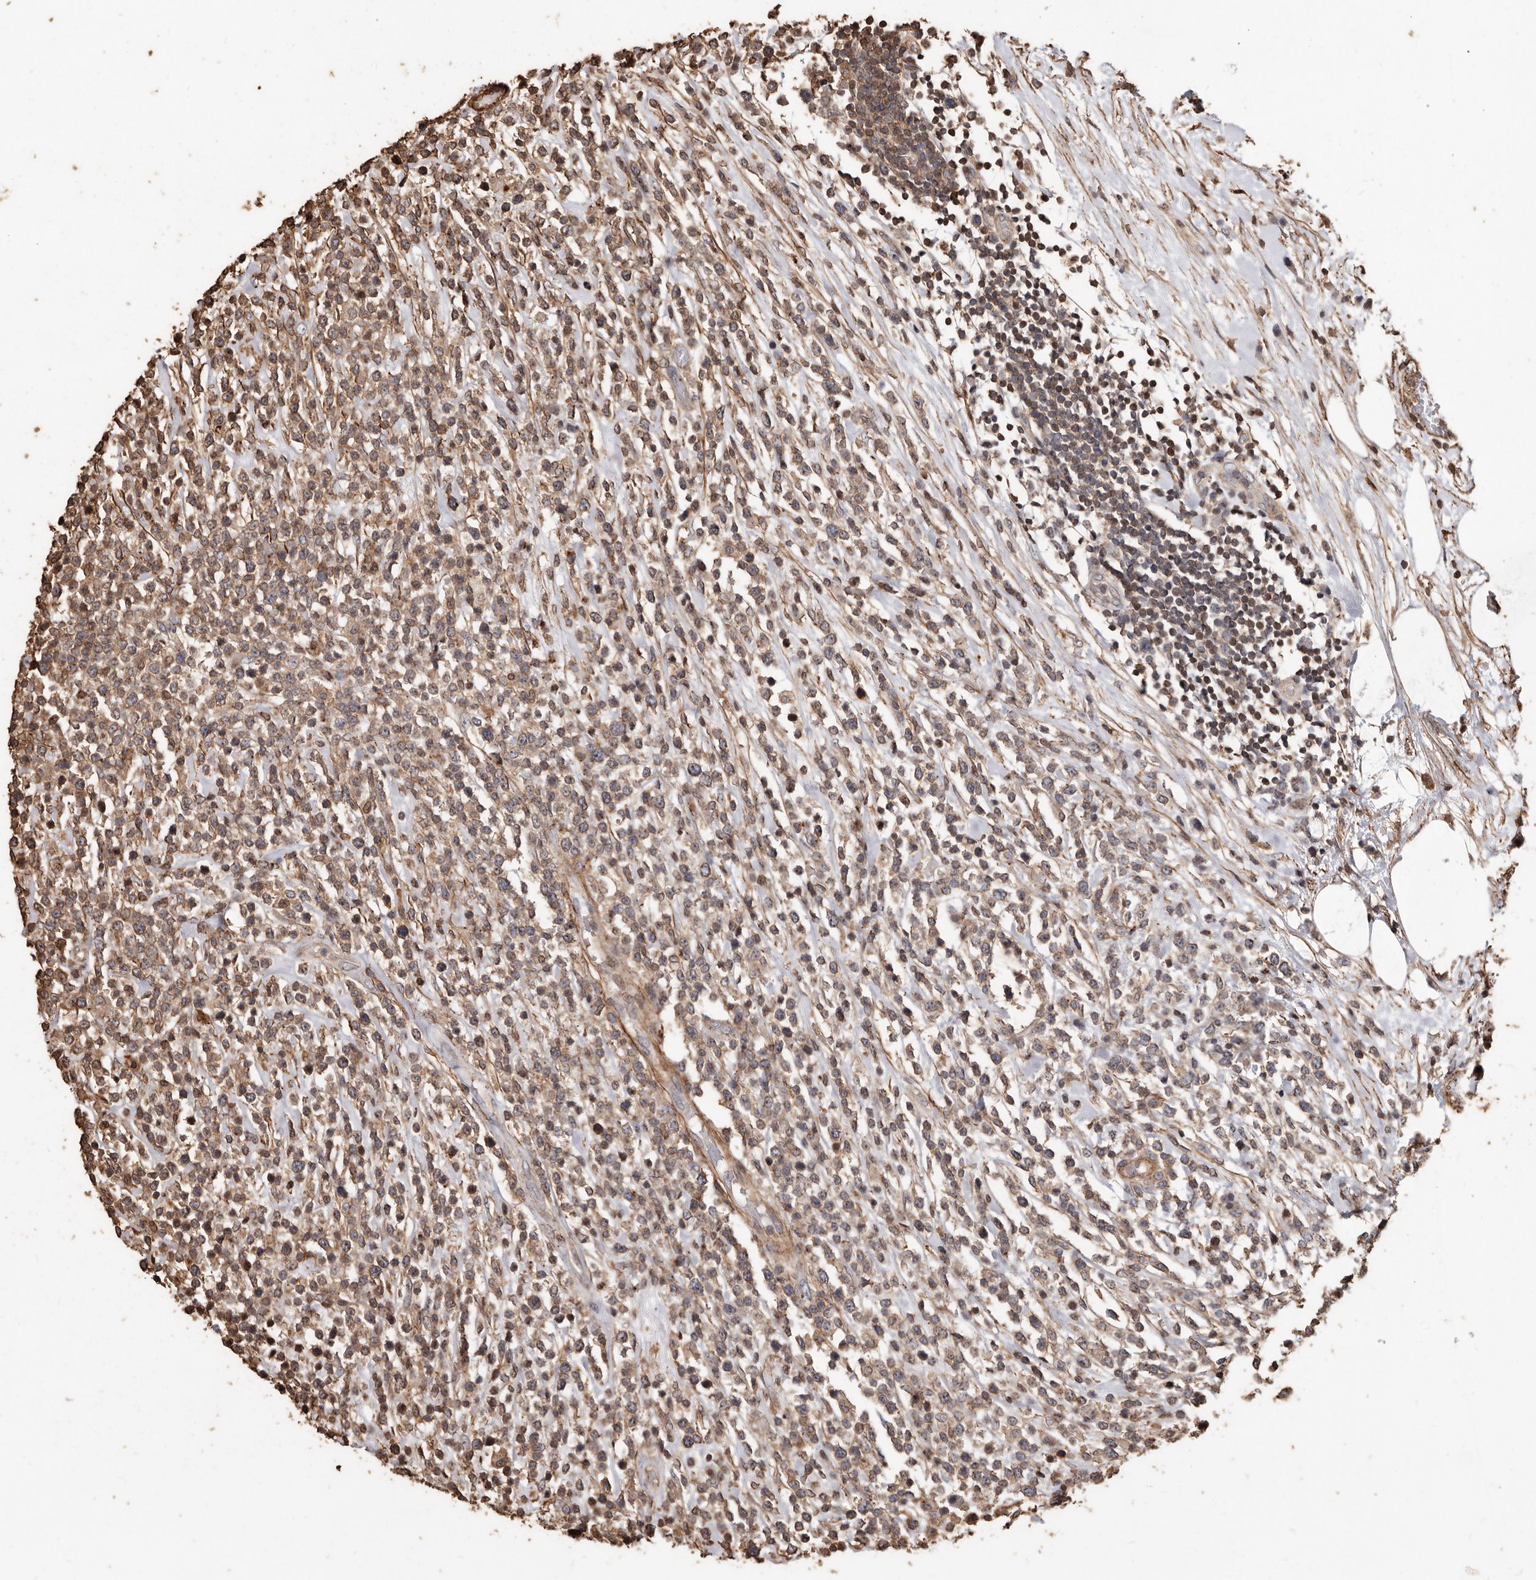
{"staining": {"intensity": "weak", "quantity": ">75%", "location": "cytoplasmic/membranous"}, "tissue": "lymphoma", "cell_type": "Tumor cells", "image_type": "cancer", "snomed": [{"axis": "morphology", "description": "Malignant lymphoma, non-Hodgkin's type, High grade"}, {"axis": "topography", "description": "Colon"}], "caption": "Weak cytoplasmic/membranous positivity is identified in approximately >75% of tumor cells in malignant lymphoma, non-Hodgkin's type (high-grade).", "gene": "GSK3A", "patient": {"sex": "female", "age": 53}}